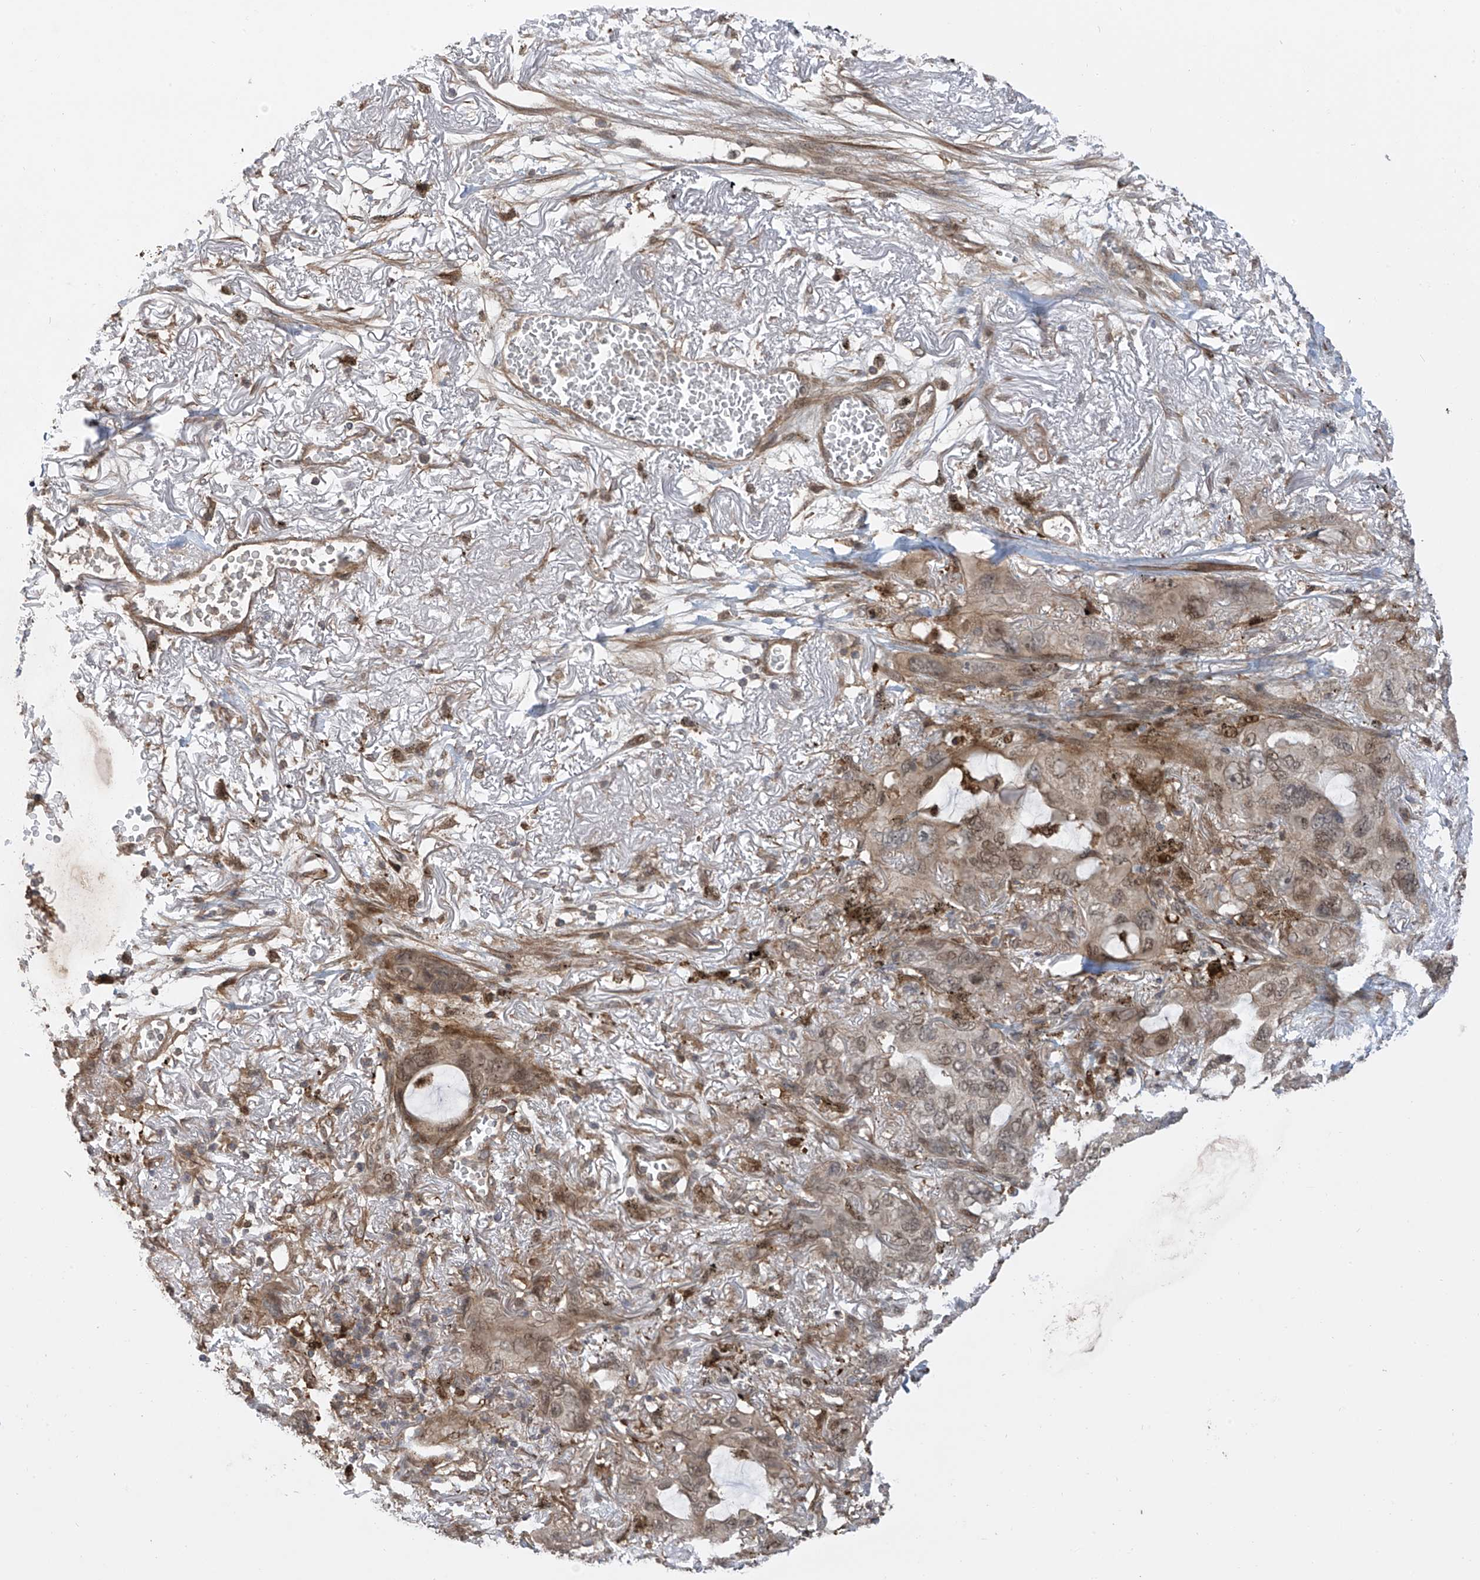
{"staining": {"intensity": "weak", "quantity": "25%-75%", "location": "cytoplasmic/membranous,nuclear"}, "tissue": "lung cancer", "cell_type": "Tumor cells", "image_type": "cancer", "snomed": [{"axis": "morphology", "description": "Squamous cell carcinoma, NOS"}, {"axis": "topography", "description": "Lung"}], "caption": "Protein positivity by IHC exhibits weak cytoplasmic/membranous and nuclear staining in approximately 25%-75% of tumor cells in lung squamous cell carcinoma. The staining is performed using DAB brown chromogen to label protein expression. The nuclei are counter-stained blue using hematoxylin.", "gene": "ATAD2B", "patient": {"sex": "female", "age": 73}}